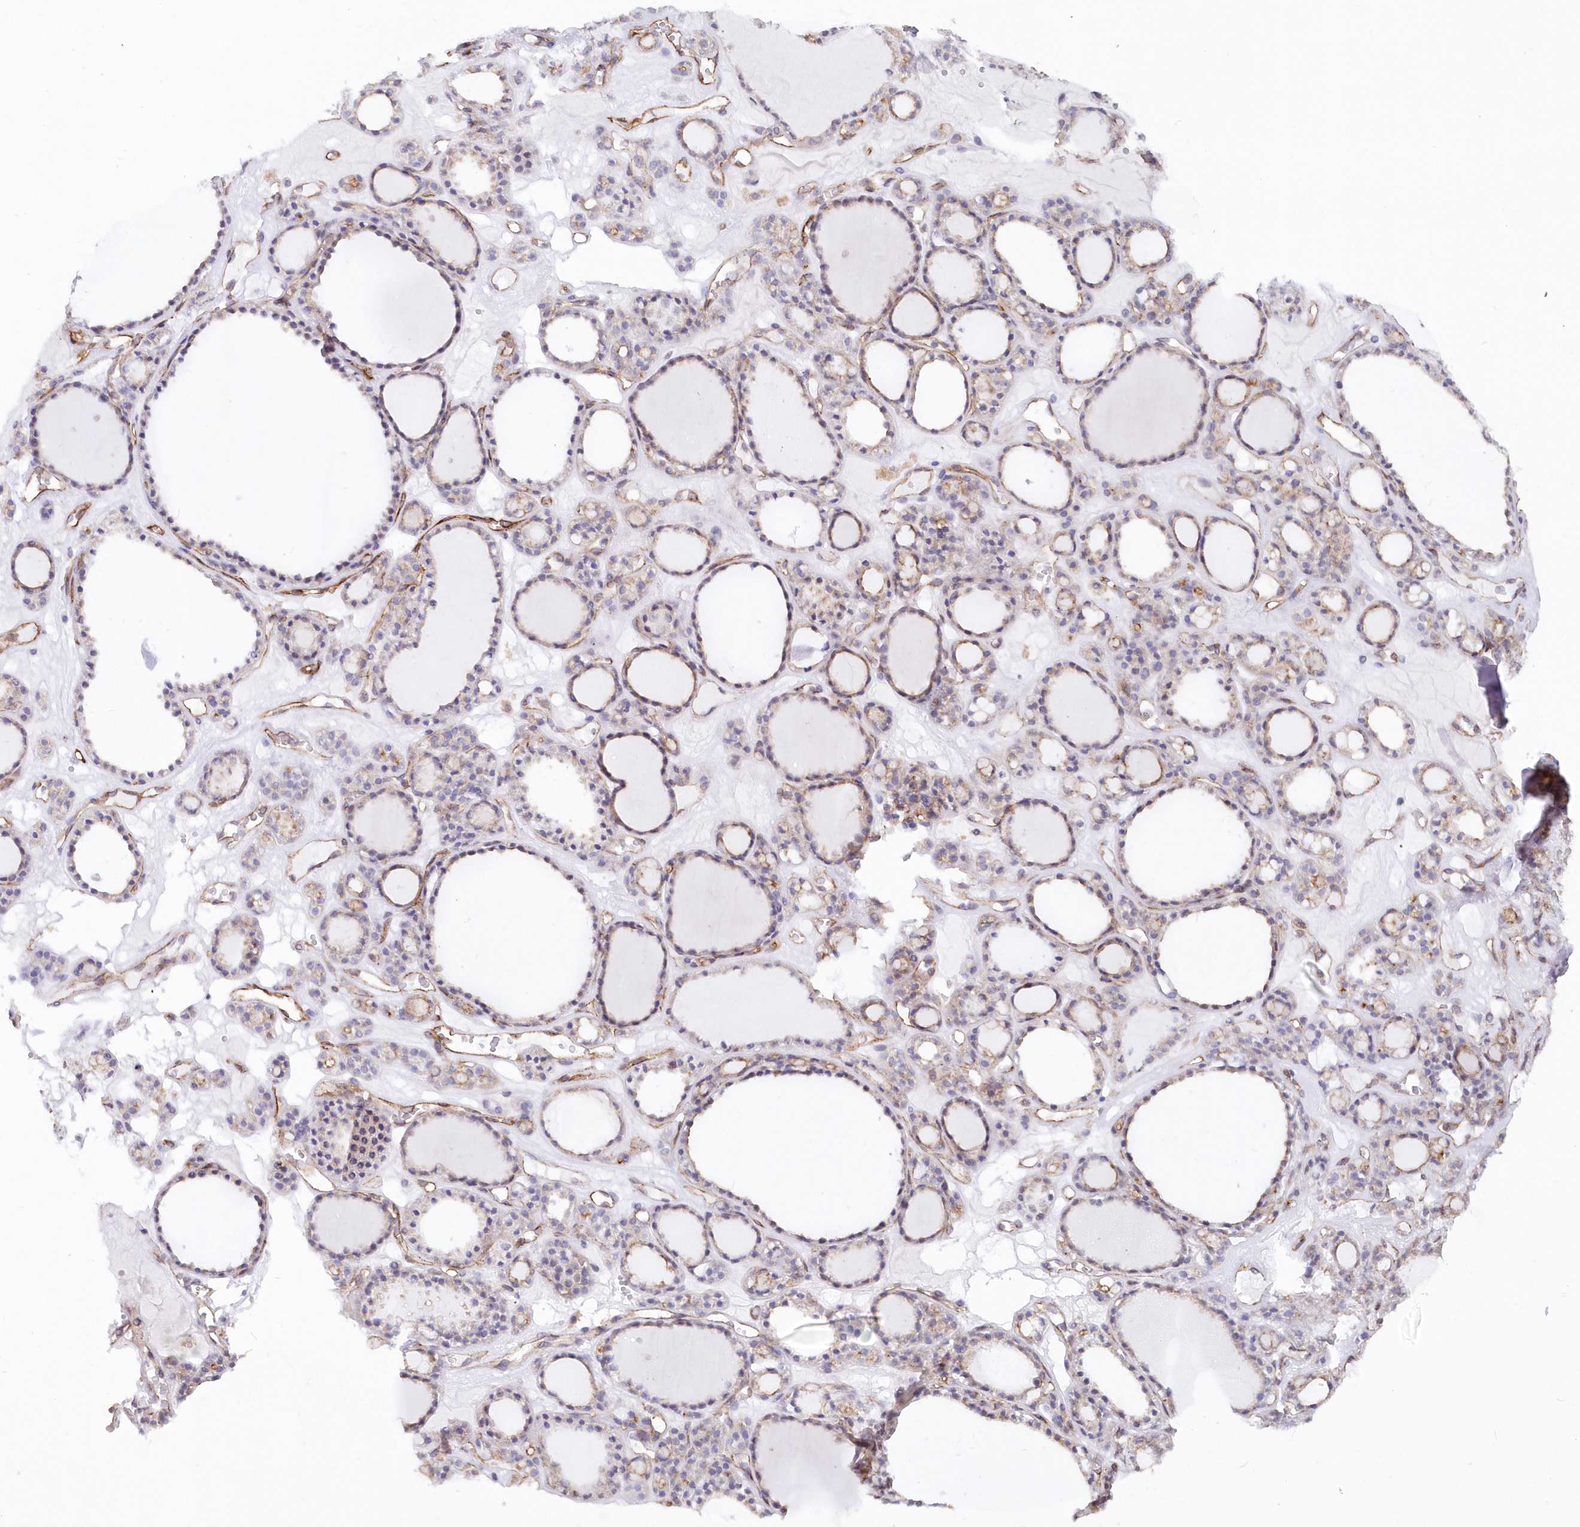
{"staining": {"intensity": "negative", "quantity": "none", "location": "none"}, "tissue": "thyroid gland", "cell_type": "Glandular cells", "image_type": "normal", "snomed": [{"axis": "morphology", "description": "Normal tissue, NOS"}, {"axis": "topography", "description": "Thyroid gland"}], "caption": "IHC image of benign thyroid gland stained for a protein (brown), which reveals no expression in glandular cells. (Stains: DAB (3,3'-diaminobenzidine) immunohistochemistry with hematoxylin counter stain, Microscopy: brightfield microscopy at high magnification).", "gene": "RAB11FIP5", "patient": {"sex": "female", "age": 28}}